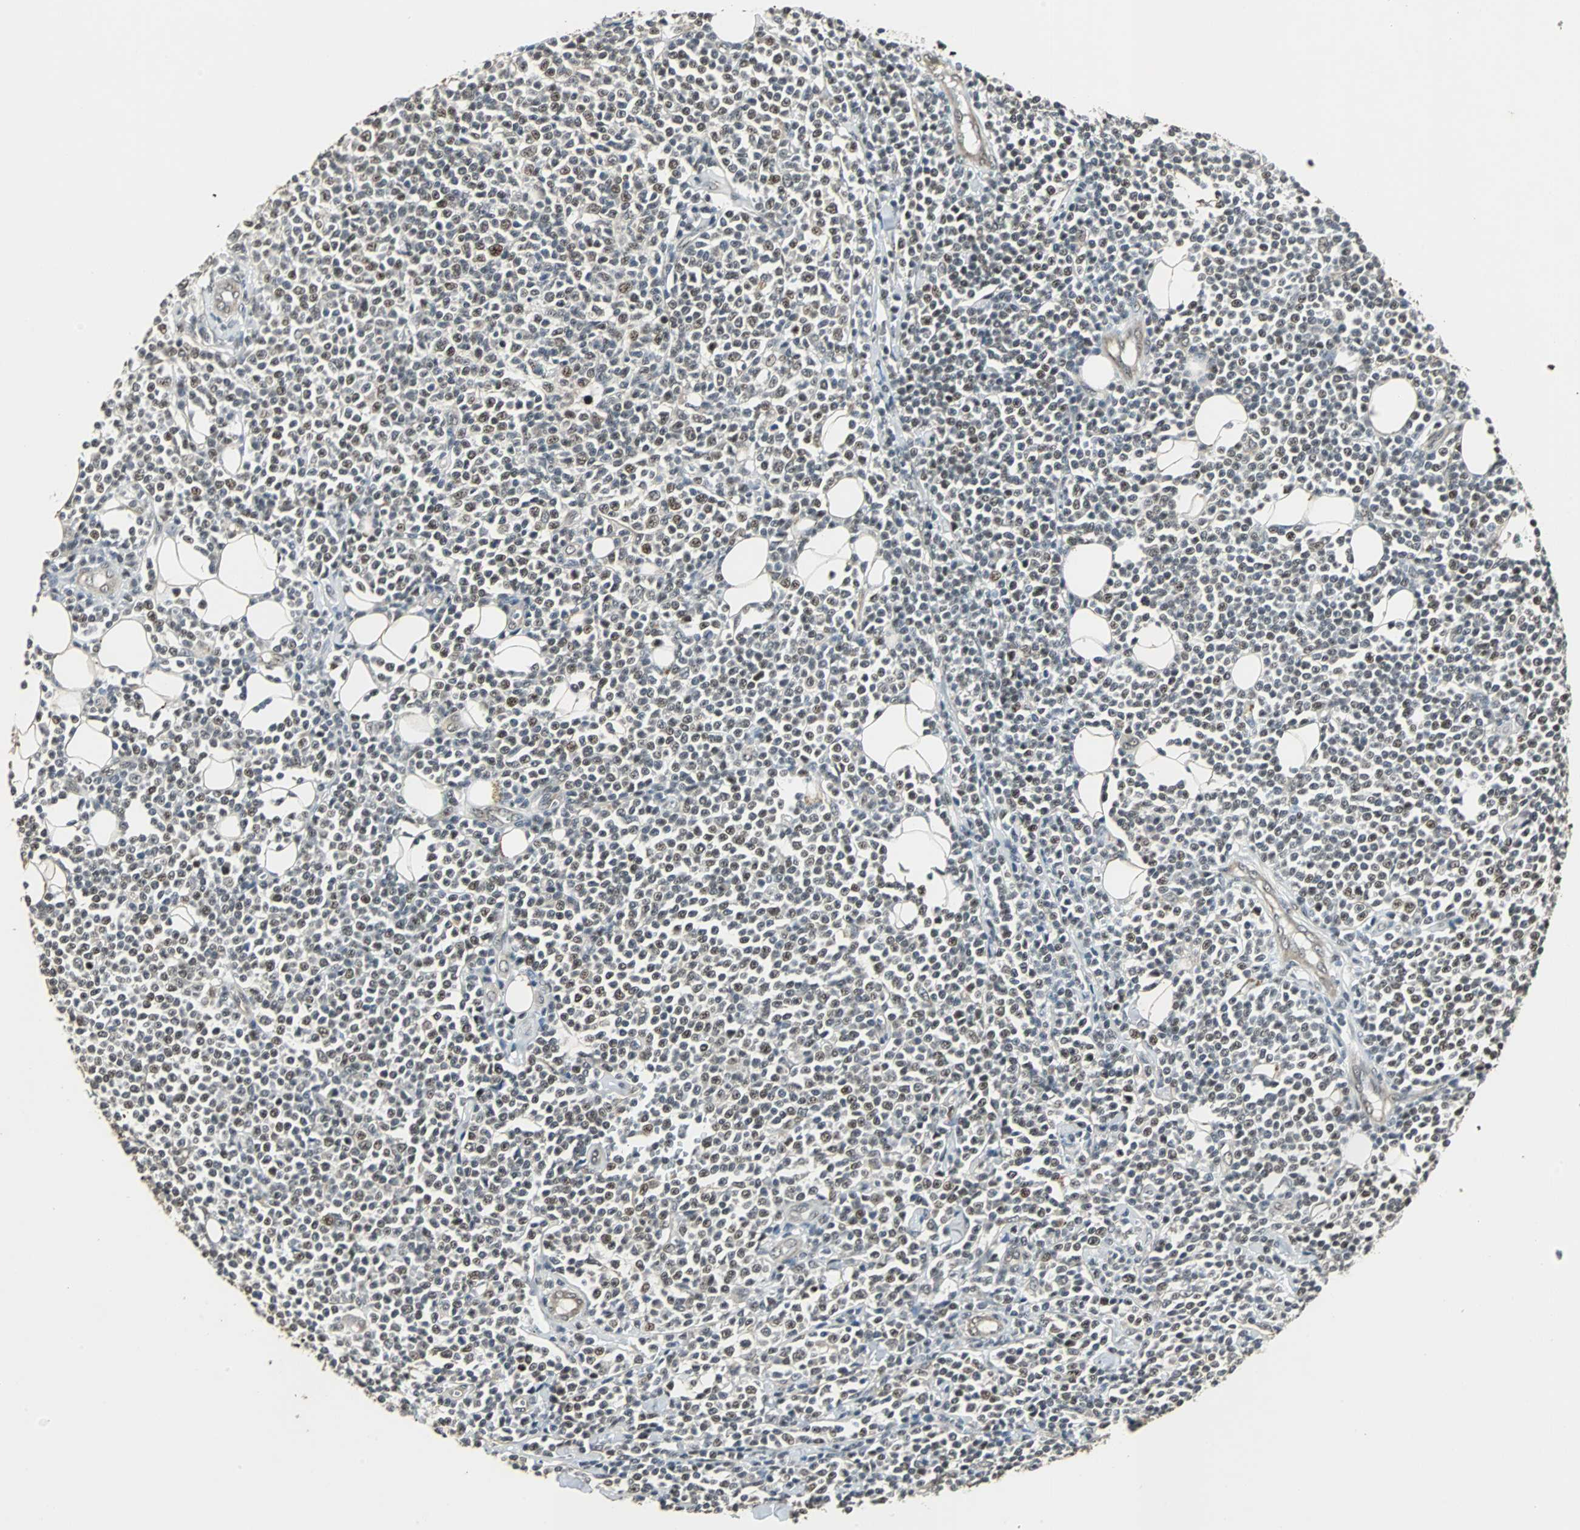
{"staining": {"intensity": "strong", "quantity": "25%-75%", "location": "nuclear"}, "tissue": "lymphoma", "cell_type": "Tumor cells", "image_type": "cancer", "snomed": [{"axis": "morphology", "description": "Malignant lymphoma, non-Hodgkin's type, Low grade"}, {"axis": "topography", "description": "Soft tissue"}], "caption": "The immunohistochemical stain labels strong nuclear expression in tumor cells of lymphoma tissue.", "gene": "MED4", "patient": {"sex": "male", "age": 92}}